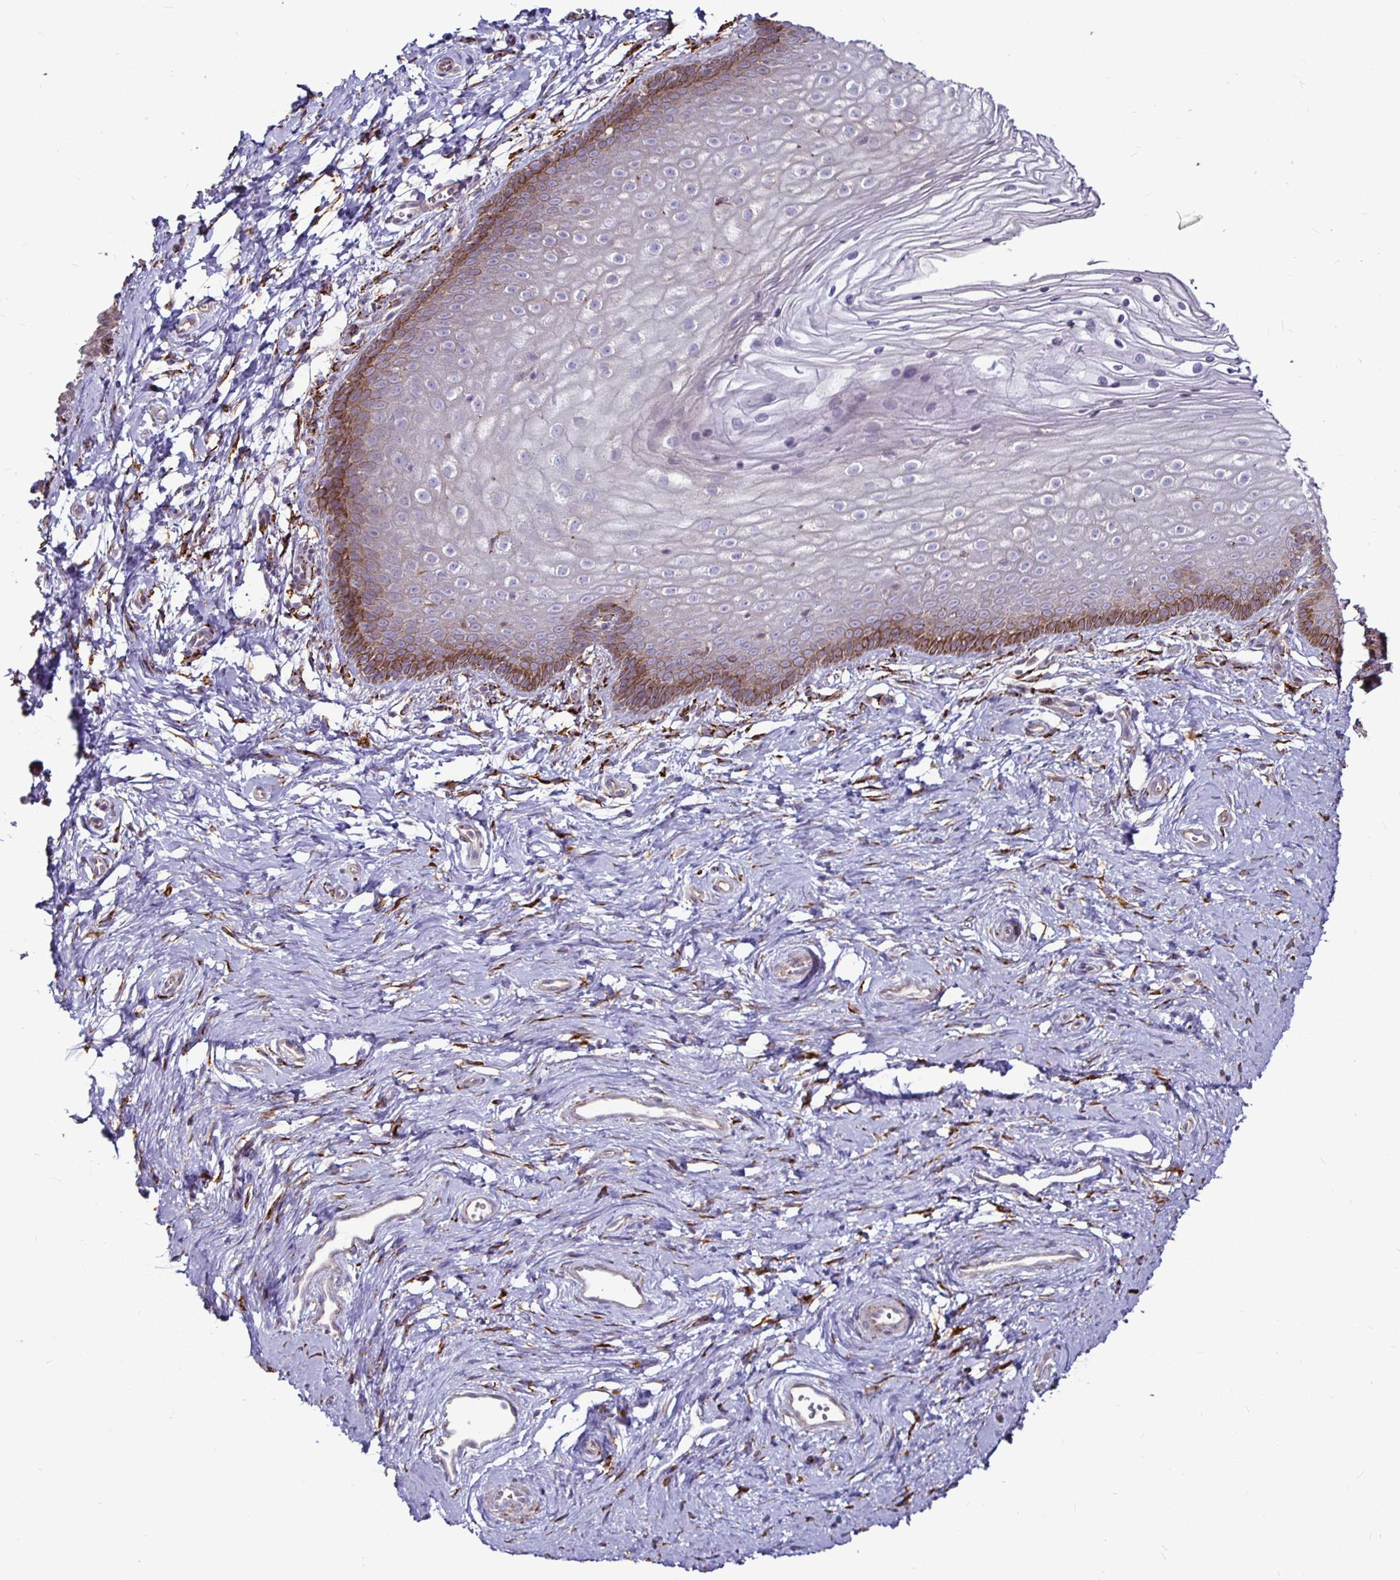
{"staining": {"intensity": "strong", "quantity": "<25%", "location": "cytoplasmic/membranous"}, "tissue": "vagina", "cell_type": "Squamous epithelial cells", "image_type": "normal", "snomed": [{"axis": "morphology", "description": "Normal tissue, NOS"}, {"axis": "topography", "description": "Vagina"}], "caption": "Benign vagina was stained to show a protein in brown. There is medium levels of strong cytoplasmic/membranous expression in about <25% of squamous epithelial cells.", "gene": "P4HA2", "patient": {"sex": "female", "age": 38}}